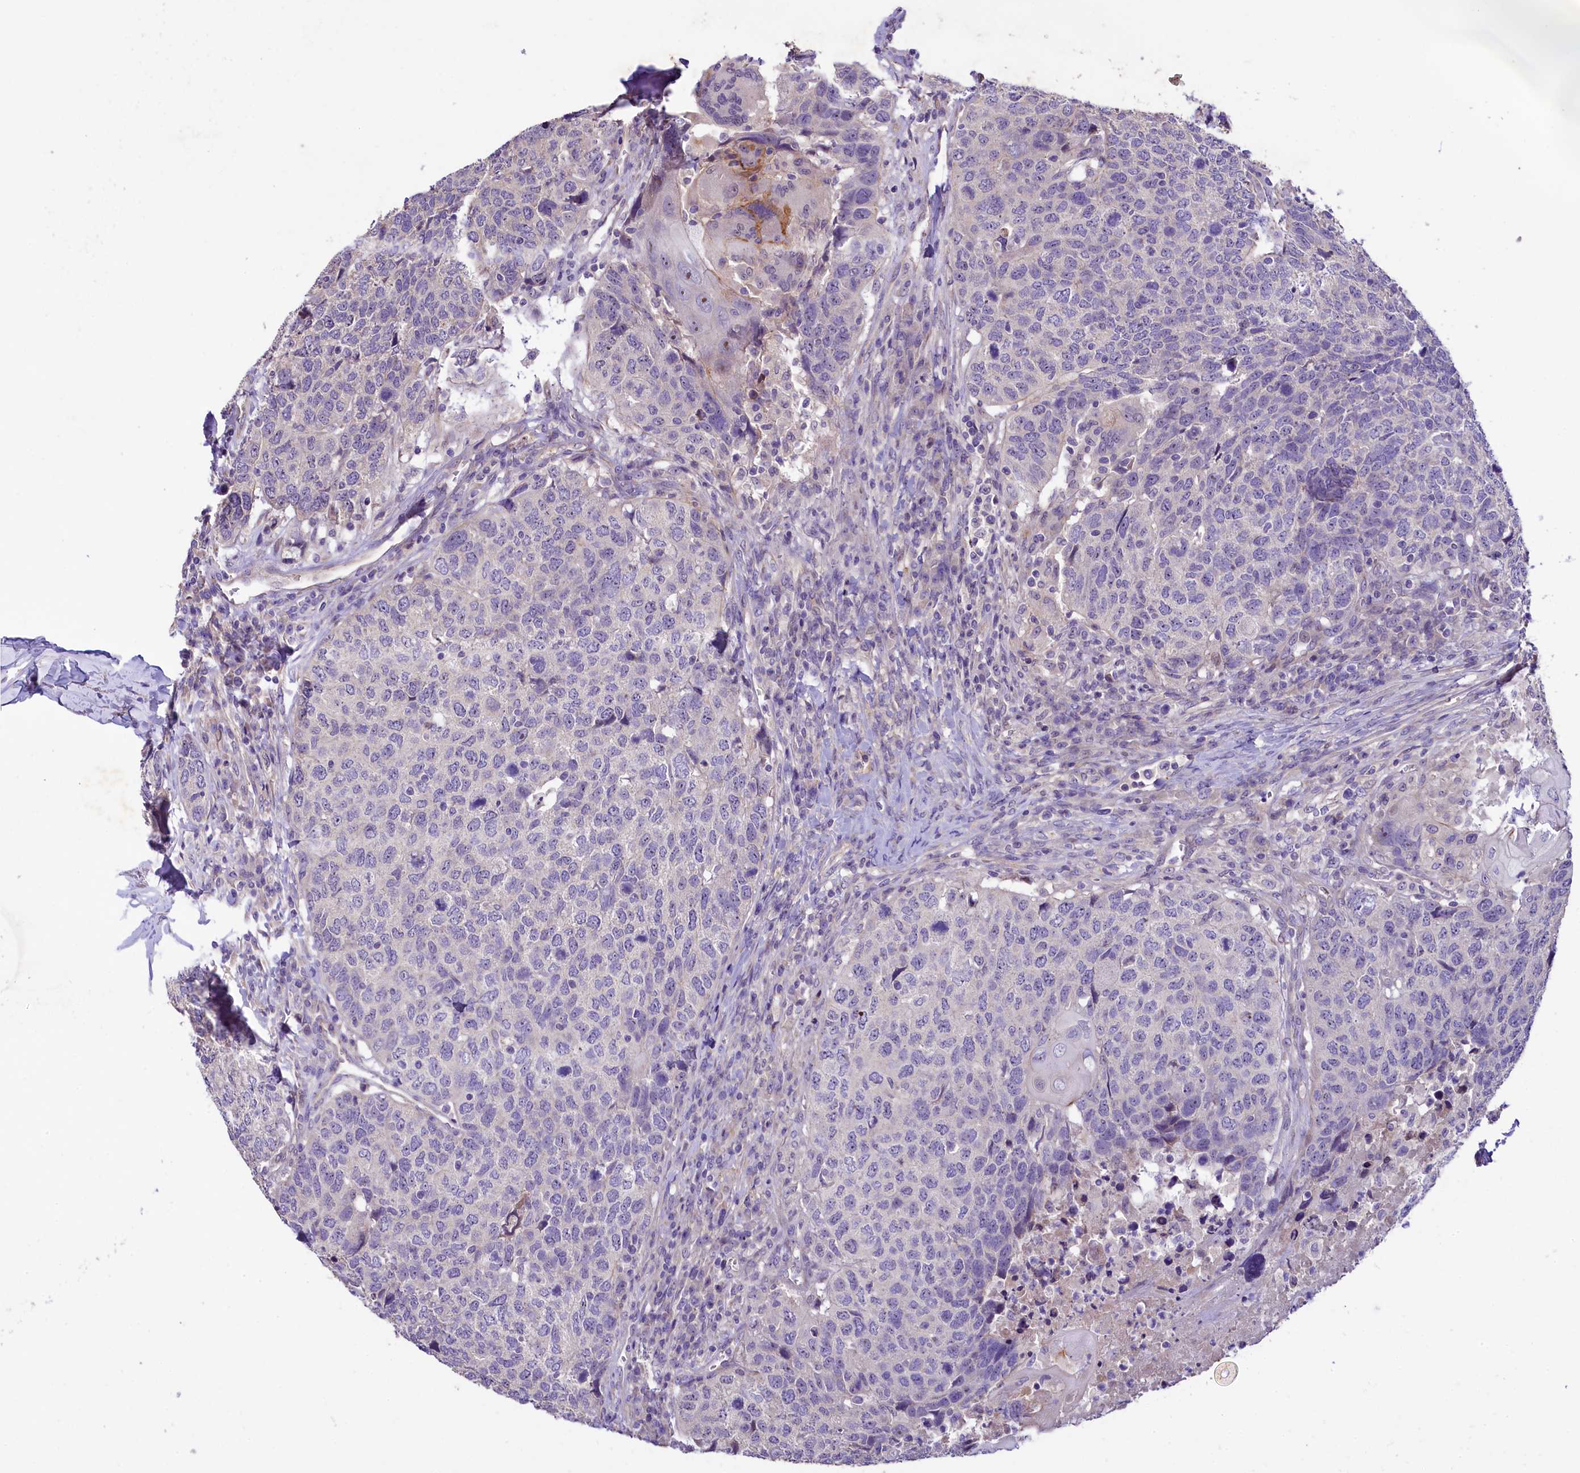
{"staining": {"intensity": "negative", "quantity": "none", "location": "none"}, "tissue": "head and neck cancer", "cell_type": "Tumor cells", "image_type": "cancer", "snomed": [{"axis": "morphology", "description": "Squamous cell carcinoma, NOS"}, {"axis": "topography", "description": "Head-Neck"}], "caption": "IHC of head and neck squamous cell carcinoma shows no positivity in tumor cells.", "gene": "UBXN6", "patient": {"sex": "male", "age": 66}}